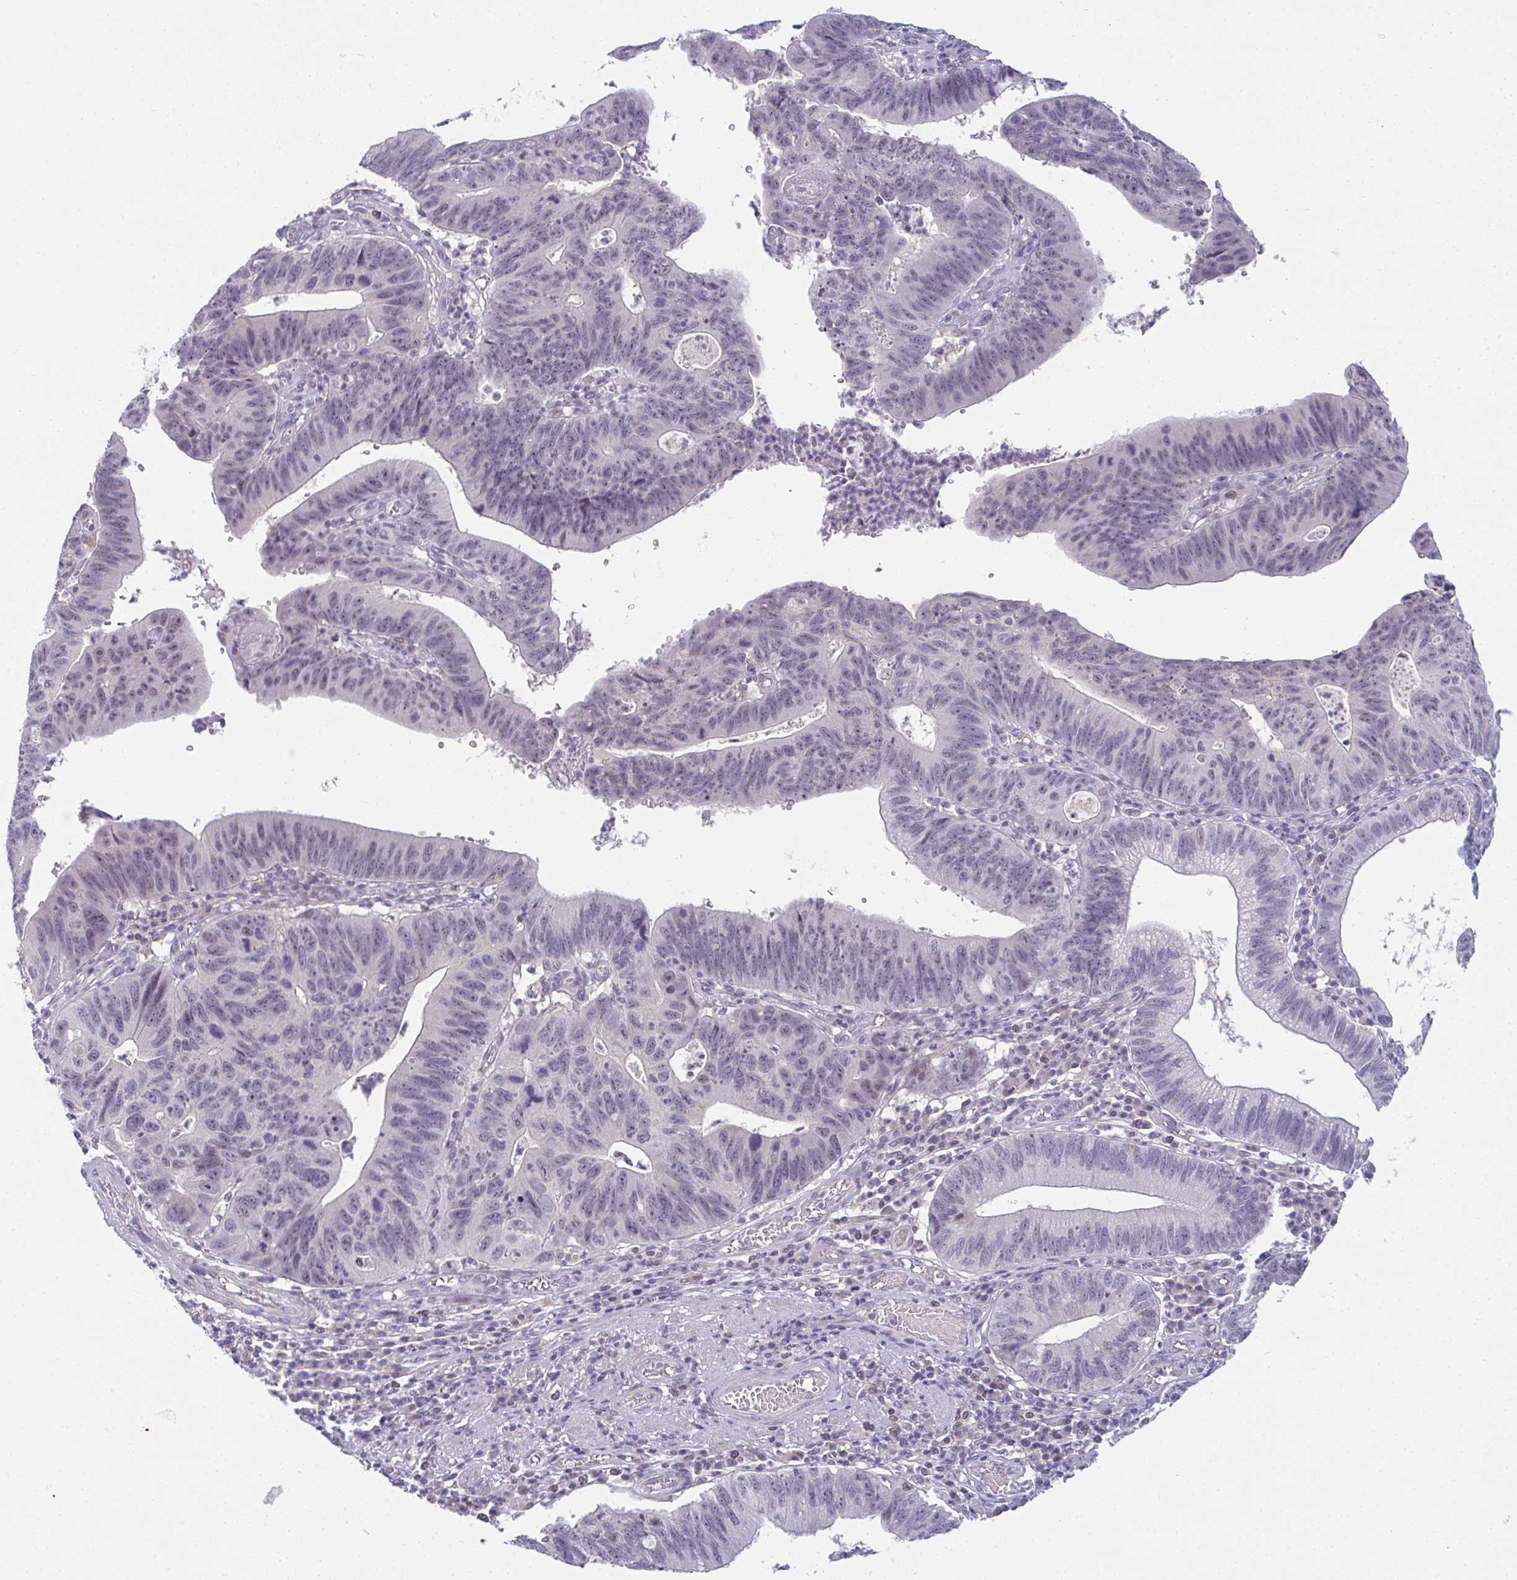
{"staining": {"intensity": "negative", "quantity": "none", "location": "none"}, "tissue": "stomach cancer", "cell_type": "Tumor cells", "image_type": "cancer", "snomed": [{"axis": "morphology", "description": "Adenocarcinoma, NOS"}, {"axis": "topography", "description": "Stomach"}], "caption": "DAB immunohistochemical staining of stomach adenocarcinoma demonstrates no significant positivity in tumor cells. The staining is performed using DAB (3,3'-diaminobenzidine) brown chromogen with nuclei counter-stained in using hematoxylin.", "gene": "PPFIA4", "patient": {"sex": "male", "age": 59}}